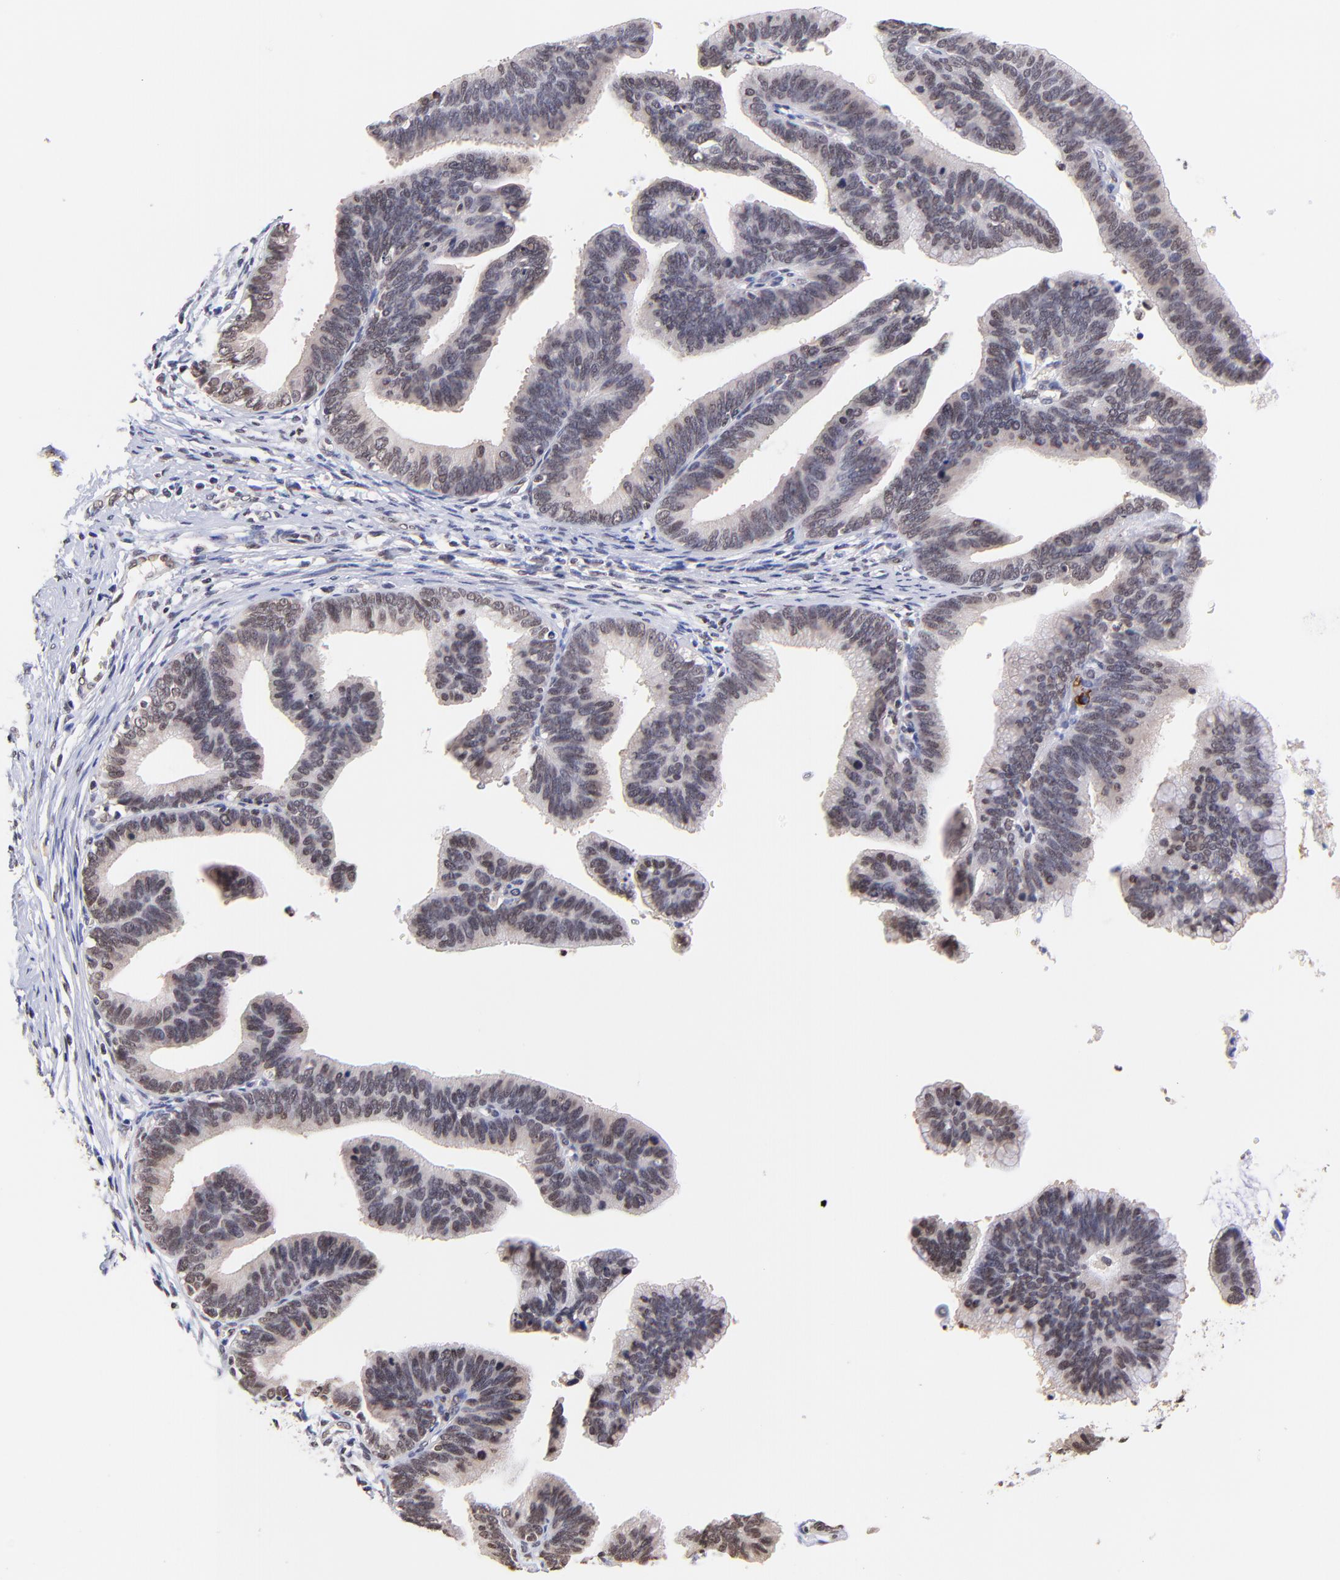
{"staining": {"intensity": "weak", "quantity": ">75%", "location": "cytoplasmic/membranous,nuclear"}, "tissue": "cervical cancer", "cell_type": "Tumor cells", "image_type": "cancer", "snomed": [{"axis": "morphology", "description": "Adenocarcinoma, NOS"}, {"axis": "topography", "description": "Cervix"}], "caption": "Cervical cancer stained for a protein demonstrates weak cytoplasmic/membranous and nuclear positivity in tumor cells.", "gene": "WDR25", "patient": {"sex": "female", "age": 47}}